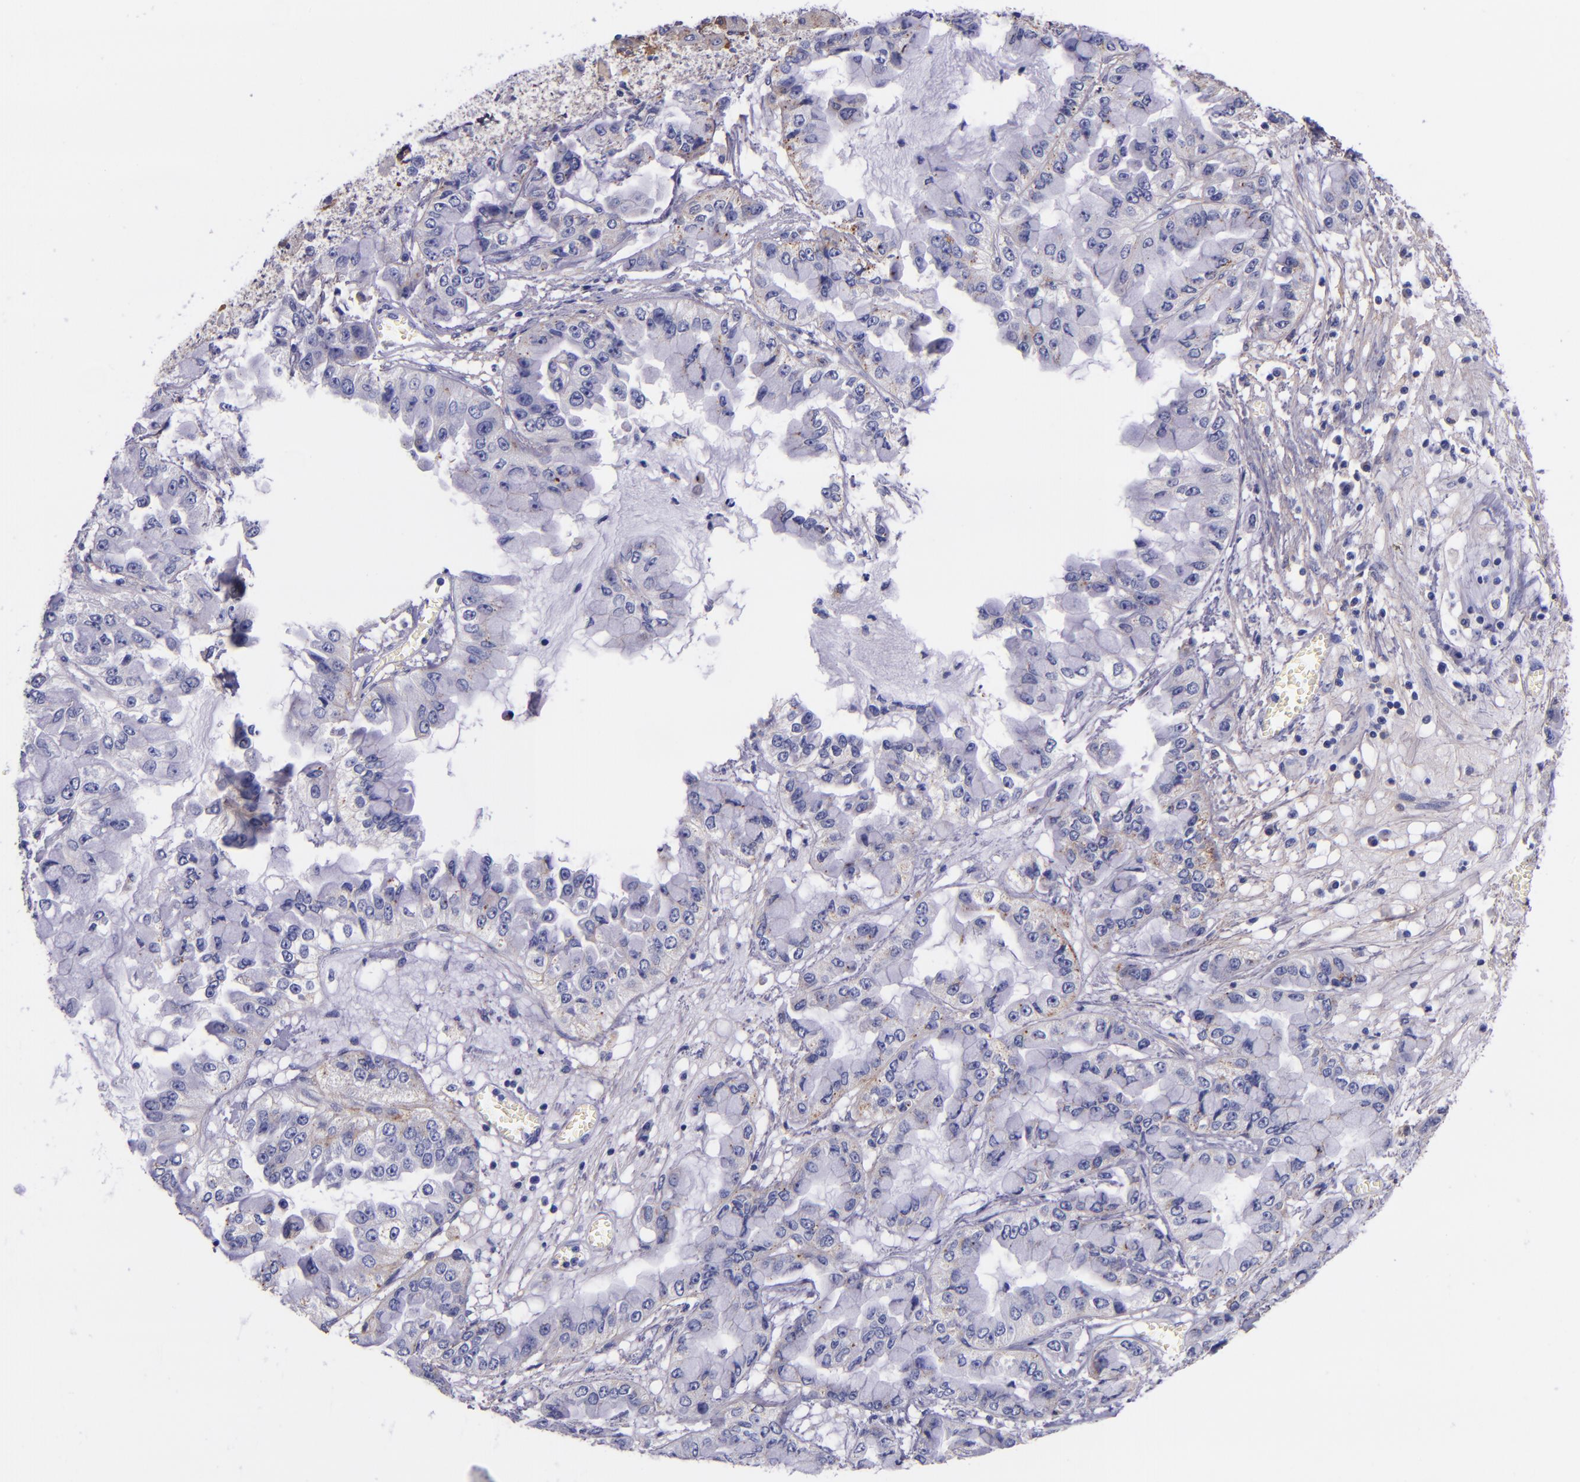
{"staining": {"intensity": "negative", "quantity": "none", "location": "none"}, "tissue": "liver cancer", "cell_type": "Tumor cells", "image_type": "cancer", "snomed": [{"axis": "morphology", "description": "Cholangiocarcinoma"}, {"axis": "topography", "description": "Liver"}], "caption": "Protein analysis of liver cancer (cholangiocarcinoma) demonstrates no significant staining in tumor cells.", "gene": "IVL", "patient": {"sex": "female", "age": 79}}